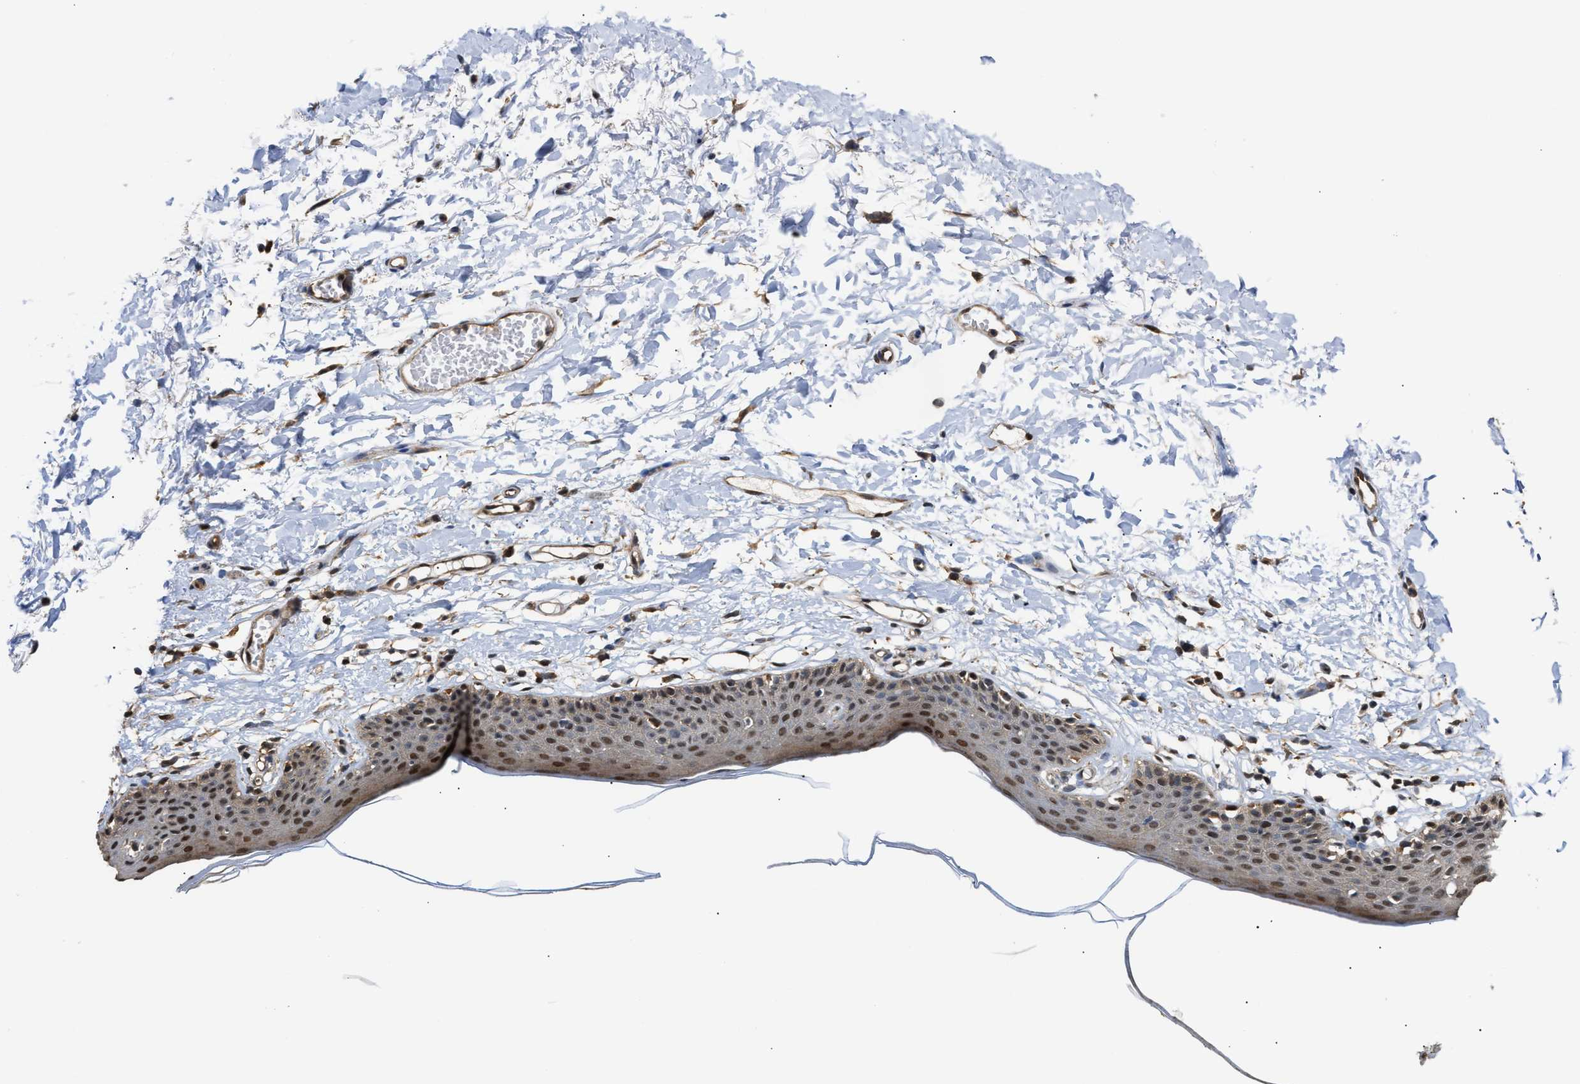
{"staining": {"intensity": "moderate", "quantity": ">75%", "location": "cytoplasmic/membranous,nuclear"}, "tissue": "skin", "cell_type": "Epidermal cells", "image_type": "normal", "snomed": [{"axis": "morphology", "description": "Normal tissue, NOS"}, {"axis": "topography", "description": "Vulva"}], "caption": "Epidermal cells display medium levels of moderate cytoplasmic/membranous,nuclear staining in approximately >75% of cells in normal human skin.", "gene": "SCAI", "patient": {"sex": "female", "age": 54}}